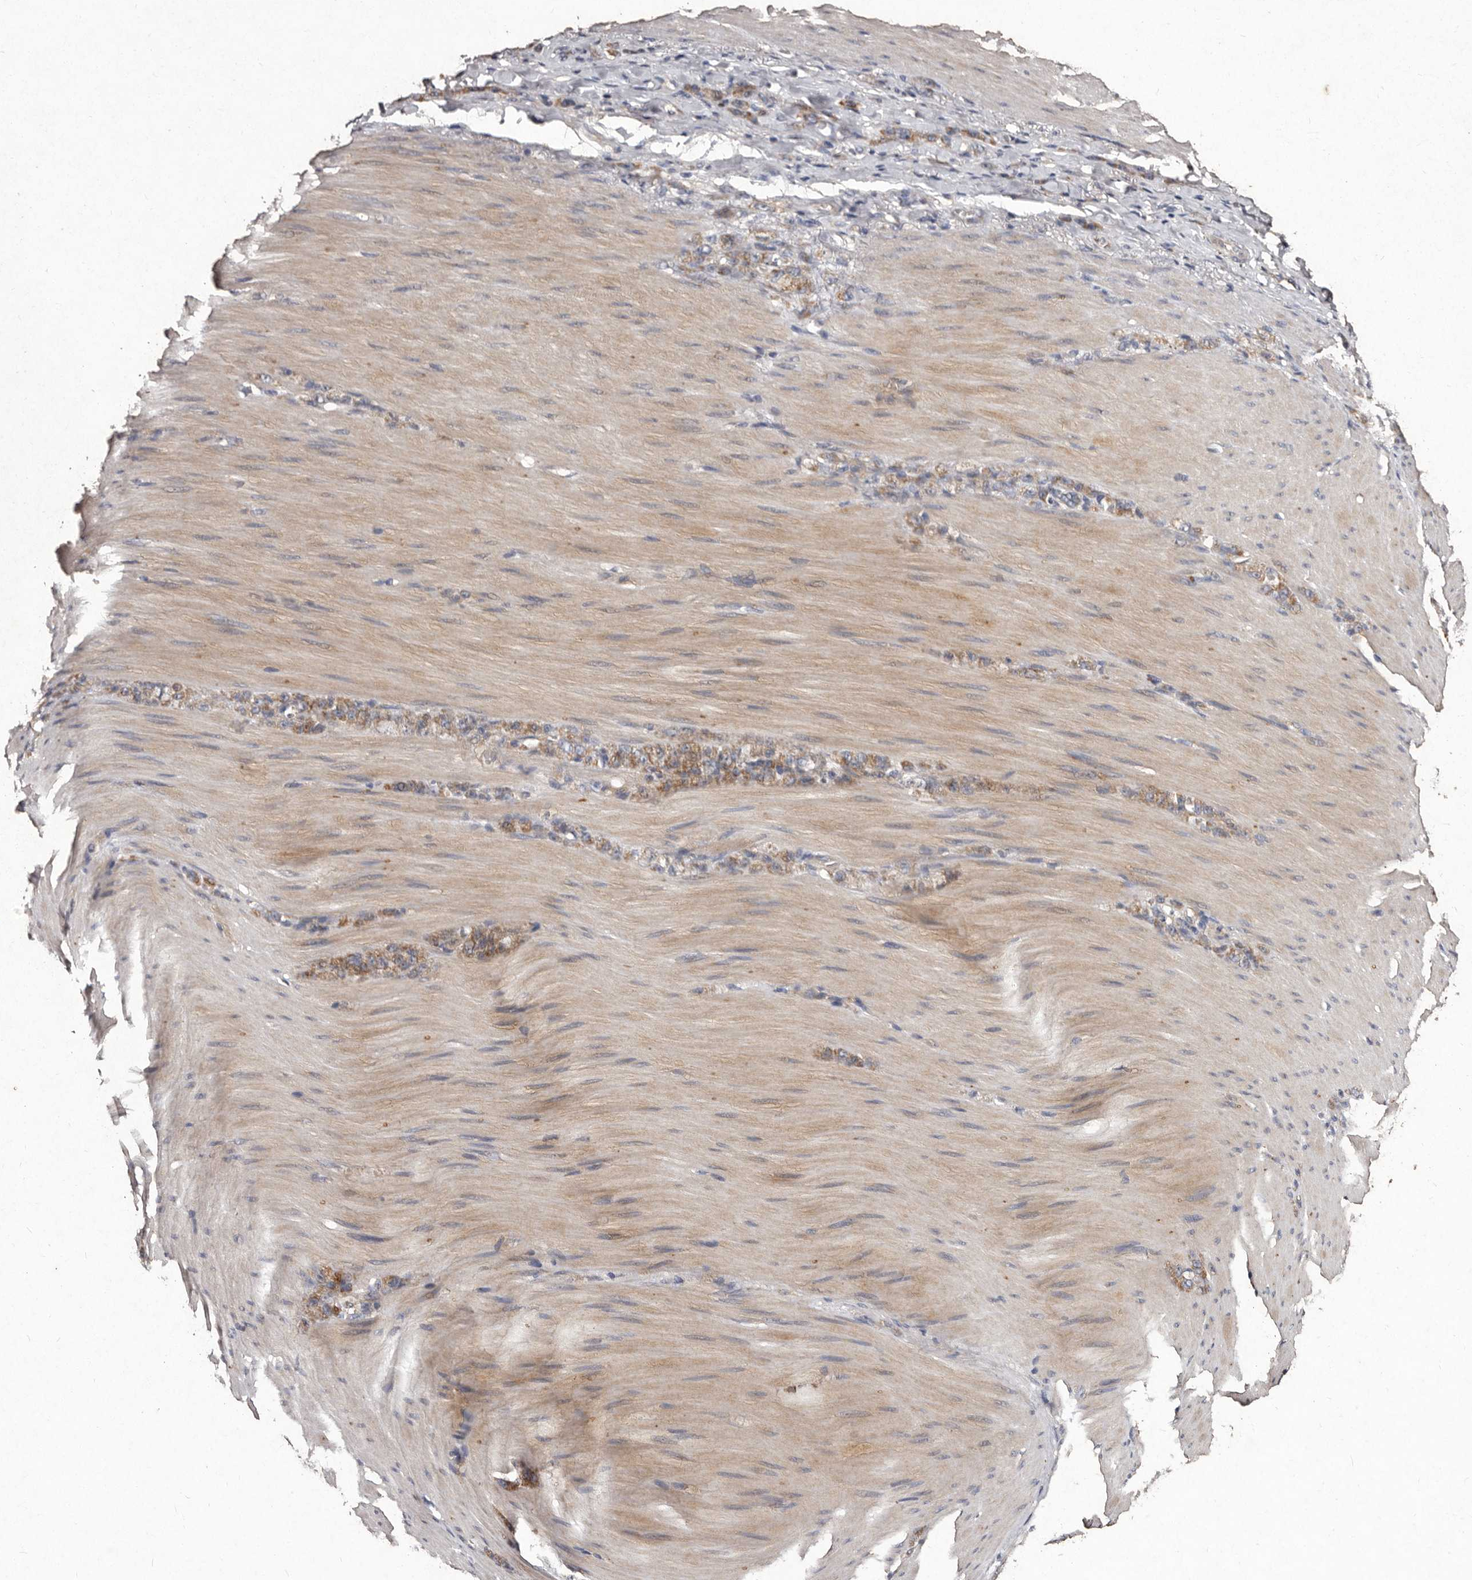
{"staining": {"intensity": "moderate", "quantity": ">75%", "location": "cytoplasmic/membranous"}, "tissue": "stomach cancer", "cell_type": "Tumor cells", "image_type": "cancer", "snomed": [{"axis": "morphology", "description": "Normal tissue, NOS"}, {"axis": "morphology", "description": "Adenocarcinoma, NOS"}, {"axis": "topography", "description": "Stomach"}], "caption": "Protein staining demonstrates moderate cytoplasmic/membranous expression in about >75% of tumor cells in stomach cancer (adenocarcinoma).", "gene": "TFB1M", "patient": {"sex": "male", "age": 82}}